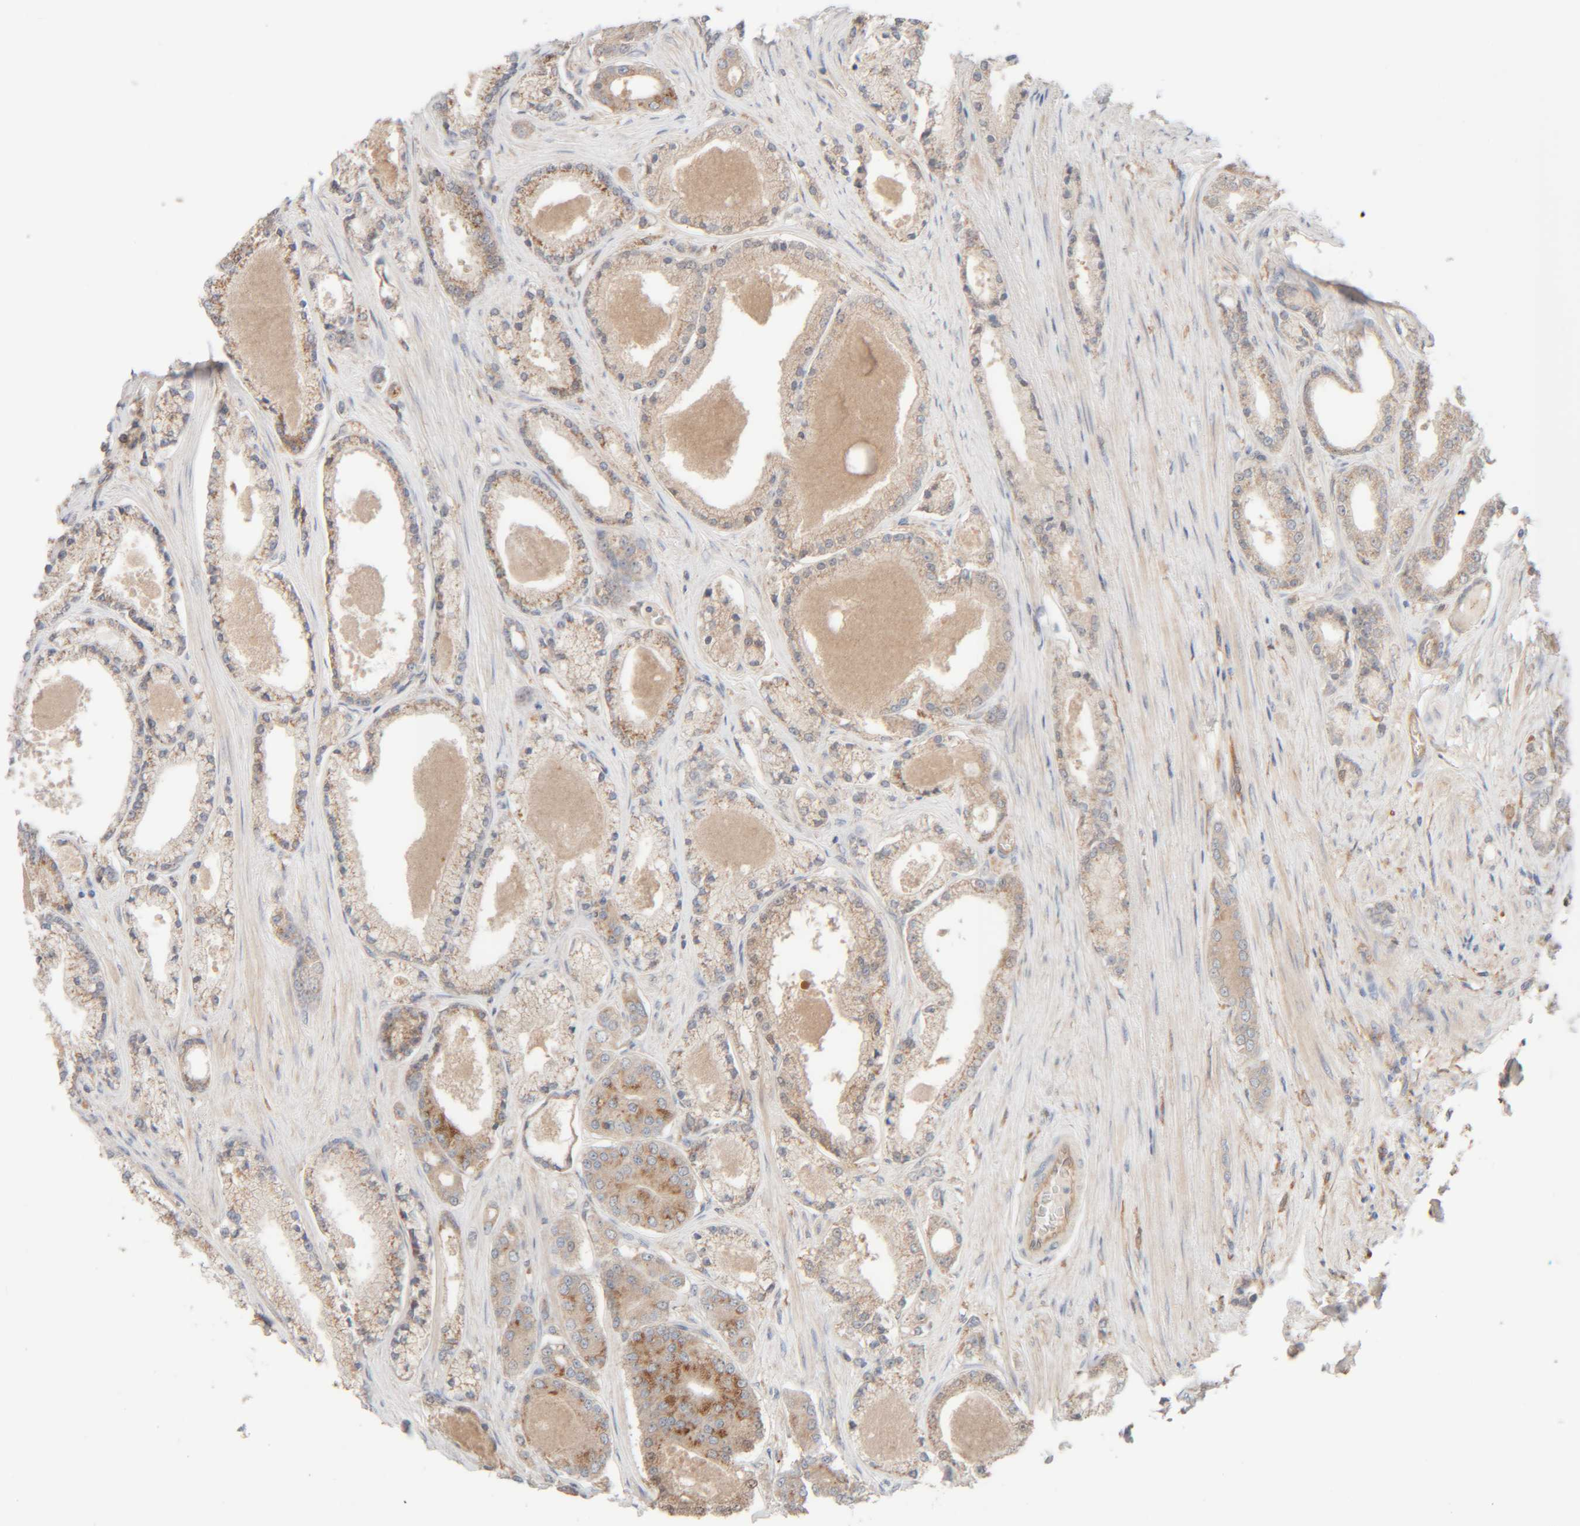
{"staining": {"intensity": "strong", "quantity": "<25%", "location": "cytoplasmic/membranous"}, "tissue": "prostate cancer", "cell_type": "Tumor cells", "image_type": "cancer", "snomed": [{"axis": "morphology", "description": "Adenocarcinoma, High grade"}, {"axis": "topography", "description": "Prostate"}], "caption": "Immunohistochemical staining of prostate high-grade adenocarcinoma demonstrates strong cytoplasmic/membranous protein positivity in approximately <25% of tumor cells.", "gene": "TMEM192", "patient": {"sex": "male", "age": 71}}